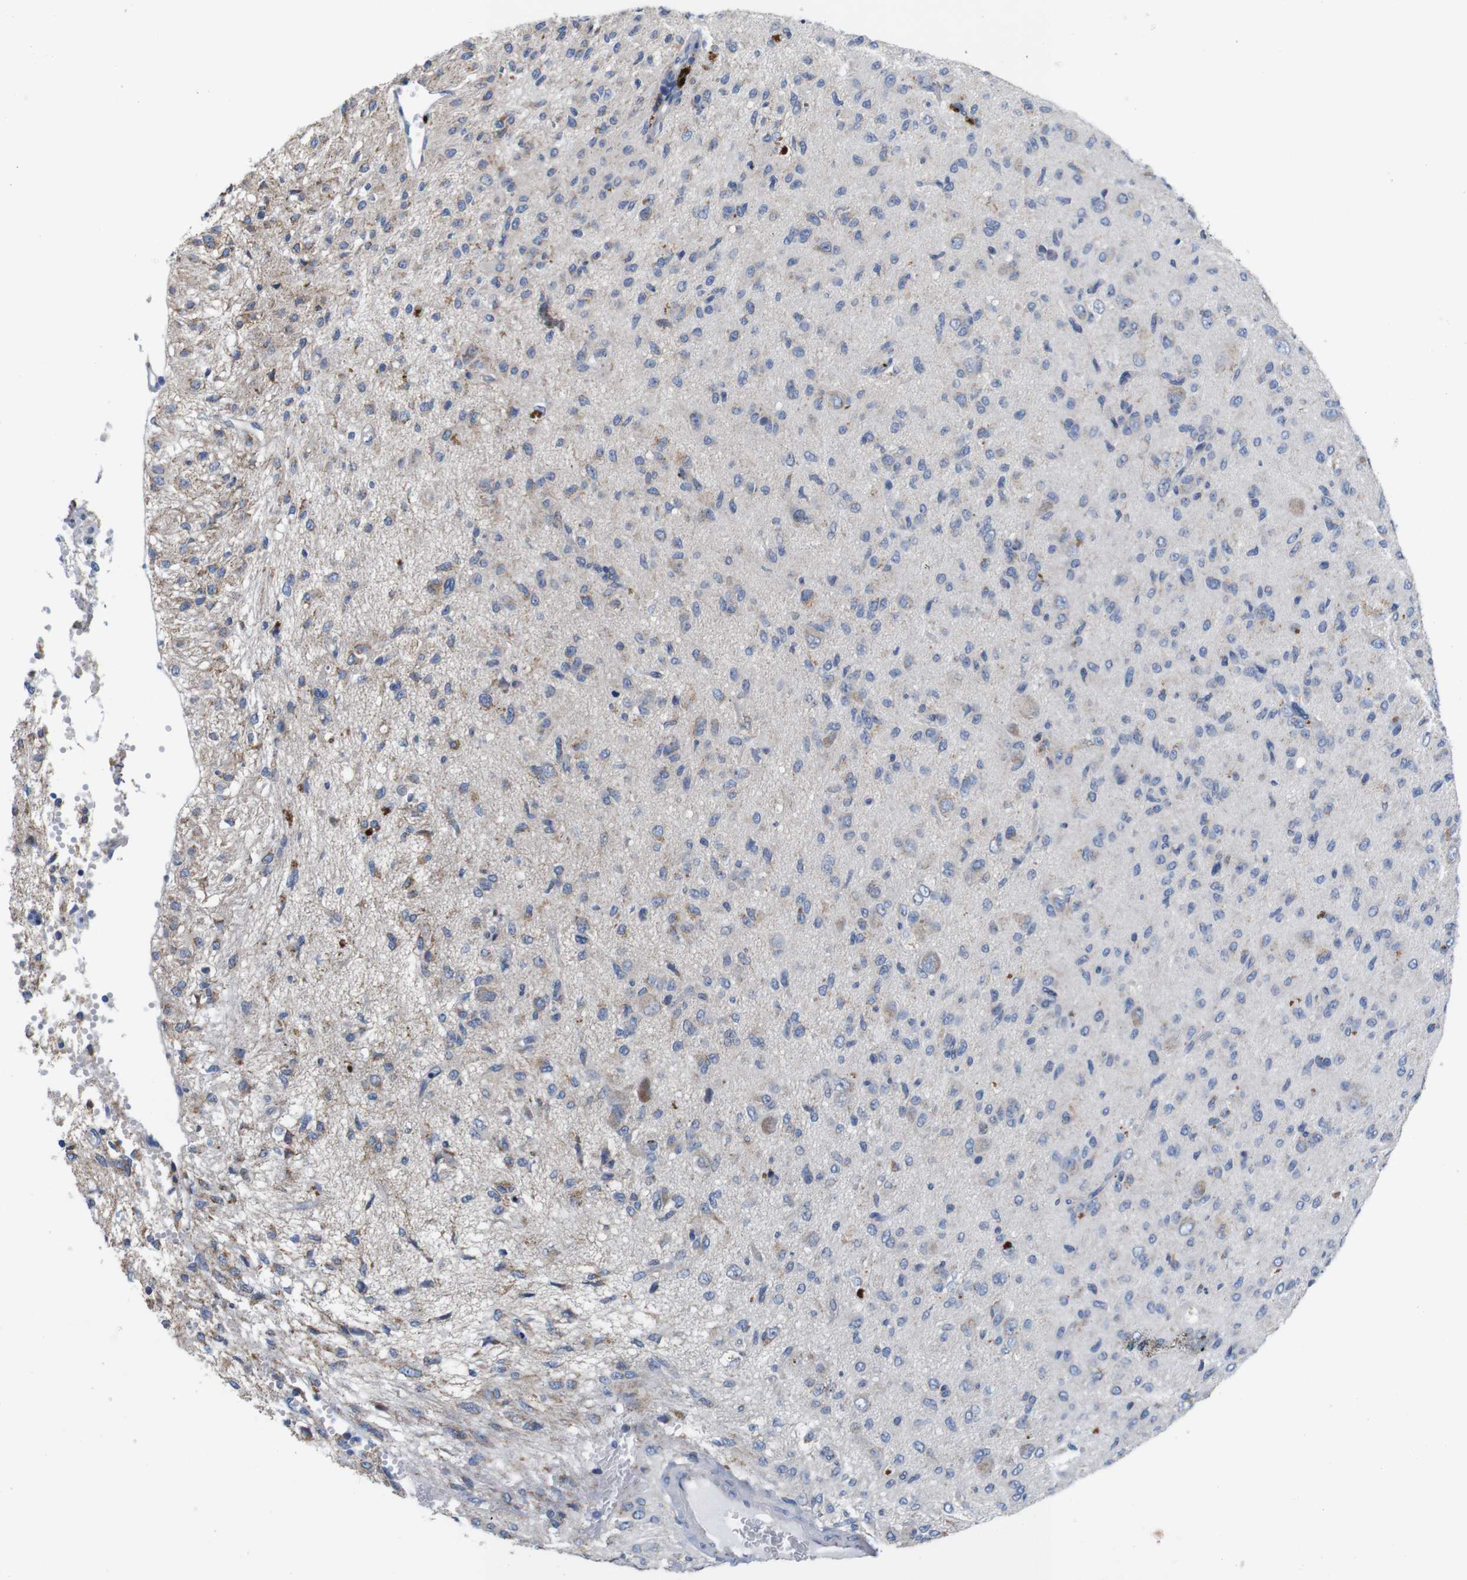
{"staining": {"intensity": "moderate", "quantity": "<25%", "location": "cytoplasmic/membranous"}, "tissue": "glioma", "cell_type": "Tumor cells", "image_type": "cancer", "snomed": [{"axis": "morphology", "description": "Glioma, malignant, High grade"}, {"axis": "topography", "description": "Brain"}], "caption": "IHC (DAB) staining of human malignant glioma (high-grade) displays moderate cytoplasmic/membranous protein positivity in about <25% of tumor cells.", "gene": "F2RL1", "patient": {"sex": "female", "age": 59}}